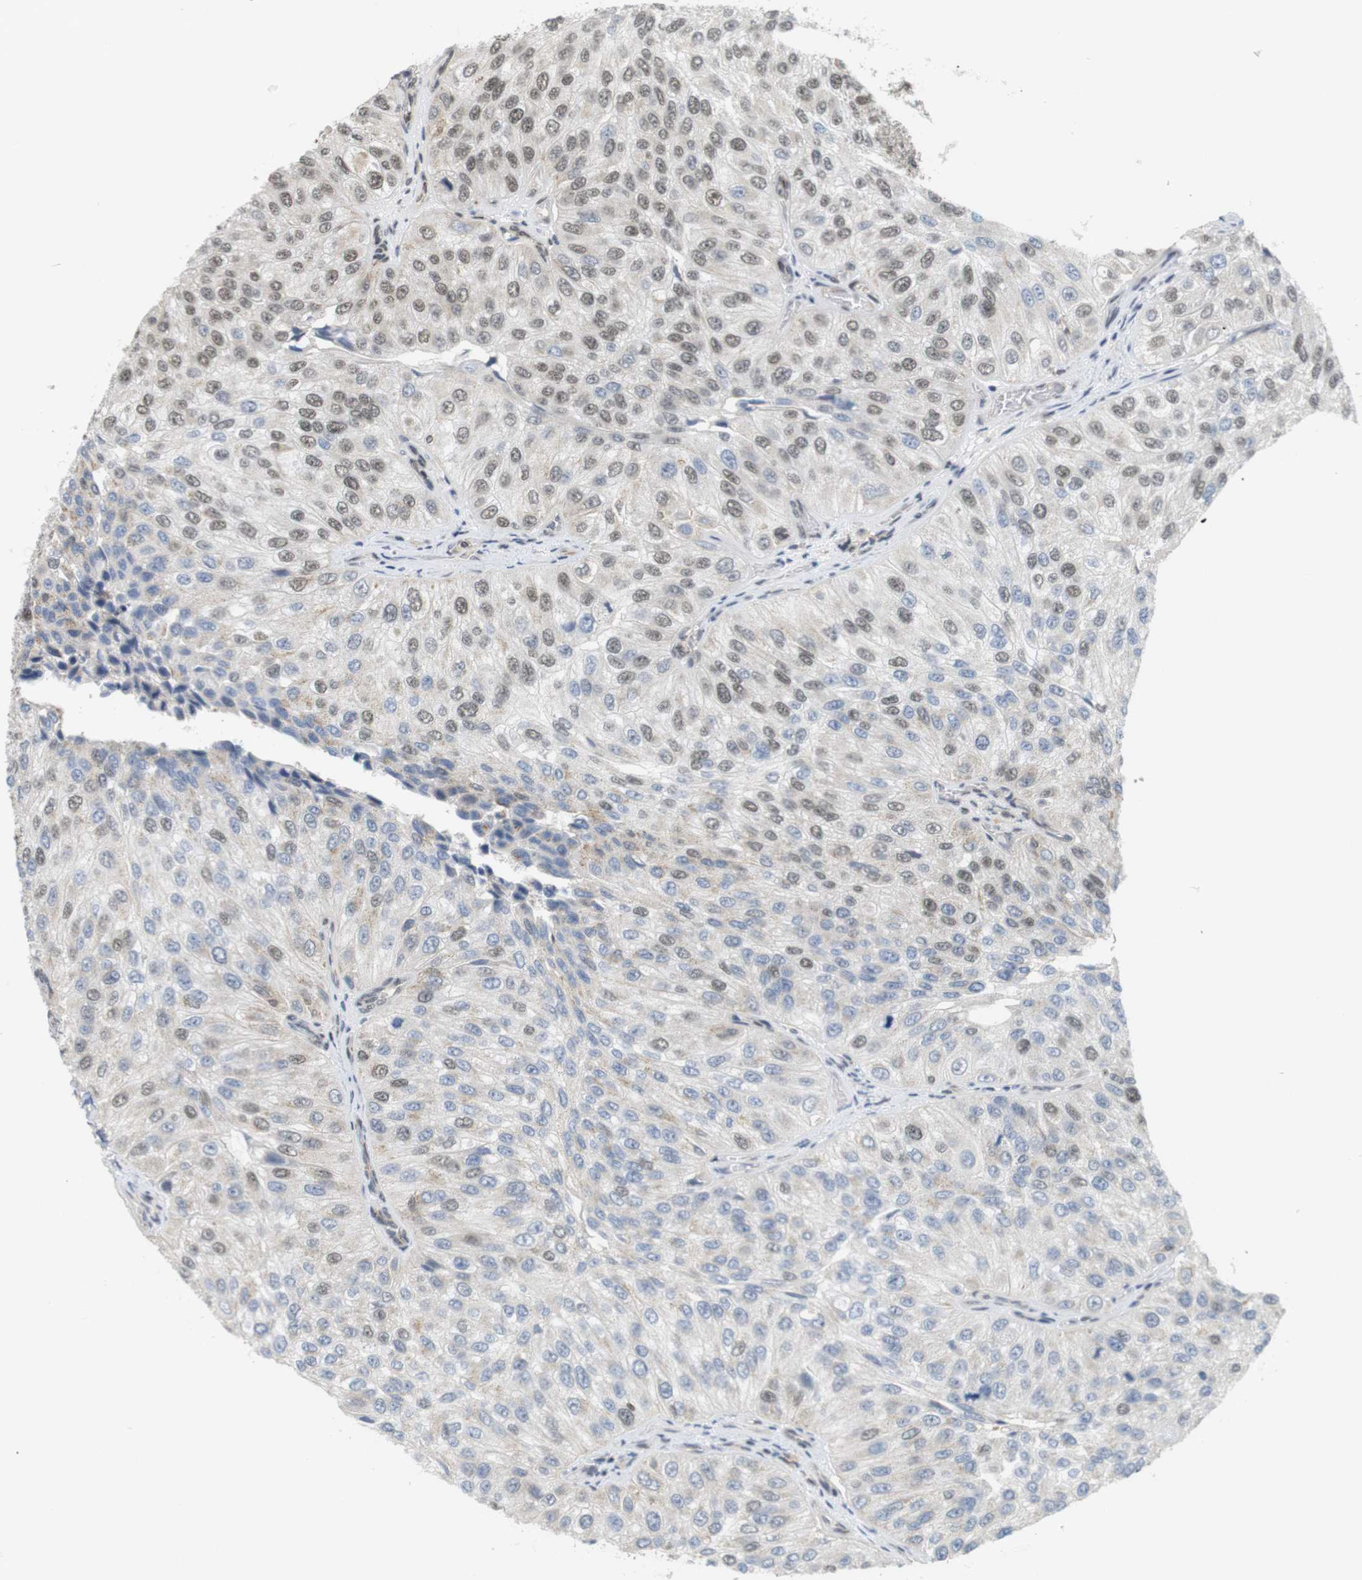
{"staining": {"intensity": "moderate", "quantity": "25%-75%", "location": "nuclear"}, "tissue": "urothelial cancer", "cell_type": "Tumor cells", "image_type": "cancer", "snomed": [{"axis": "morphology", "description": "Urothelial carcinoma, High grade"}, {"axis": "topography", "description": "Kidney"}, {"axis": "topography", "description": "Urinary bladder"}], "caption": "High-power microscopy captured an immunohistochemistry (IHC) histopathology image of urothelial carcinoma (high-grade), revealing moderate nuclear expression in about 25%-75% of tumor cells. (DAB = brown stain, brightfield microscopy at high magnification).", "gene": "BRD4", "patient": {"sex": "male", "age": 77}}